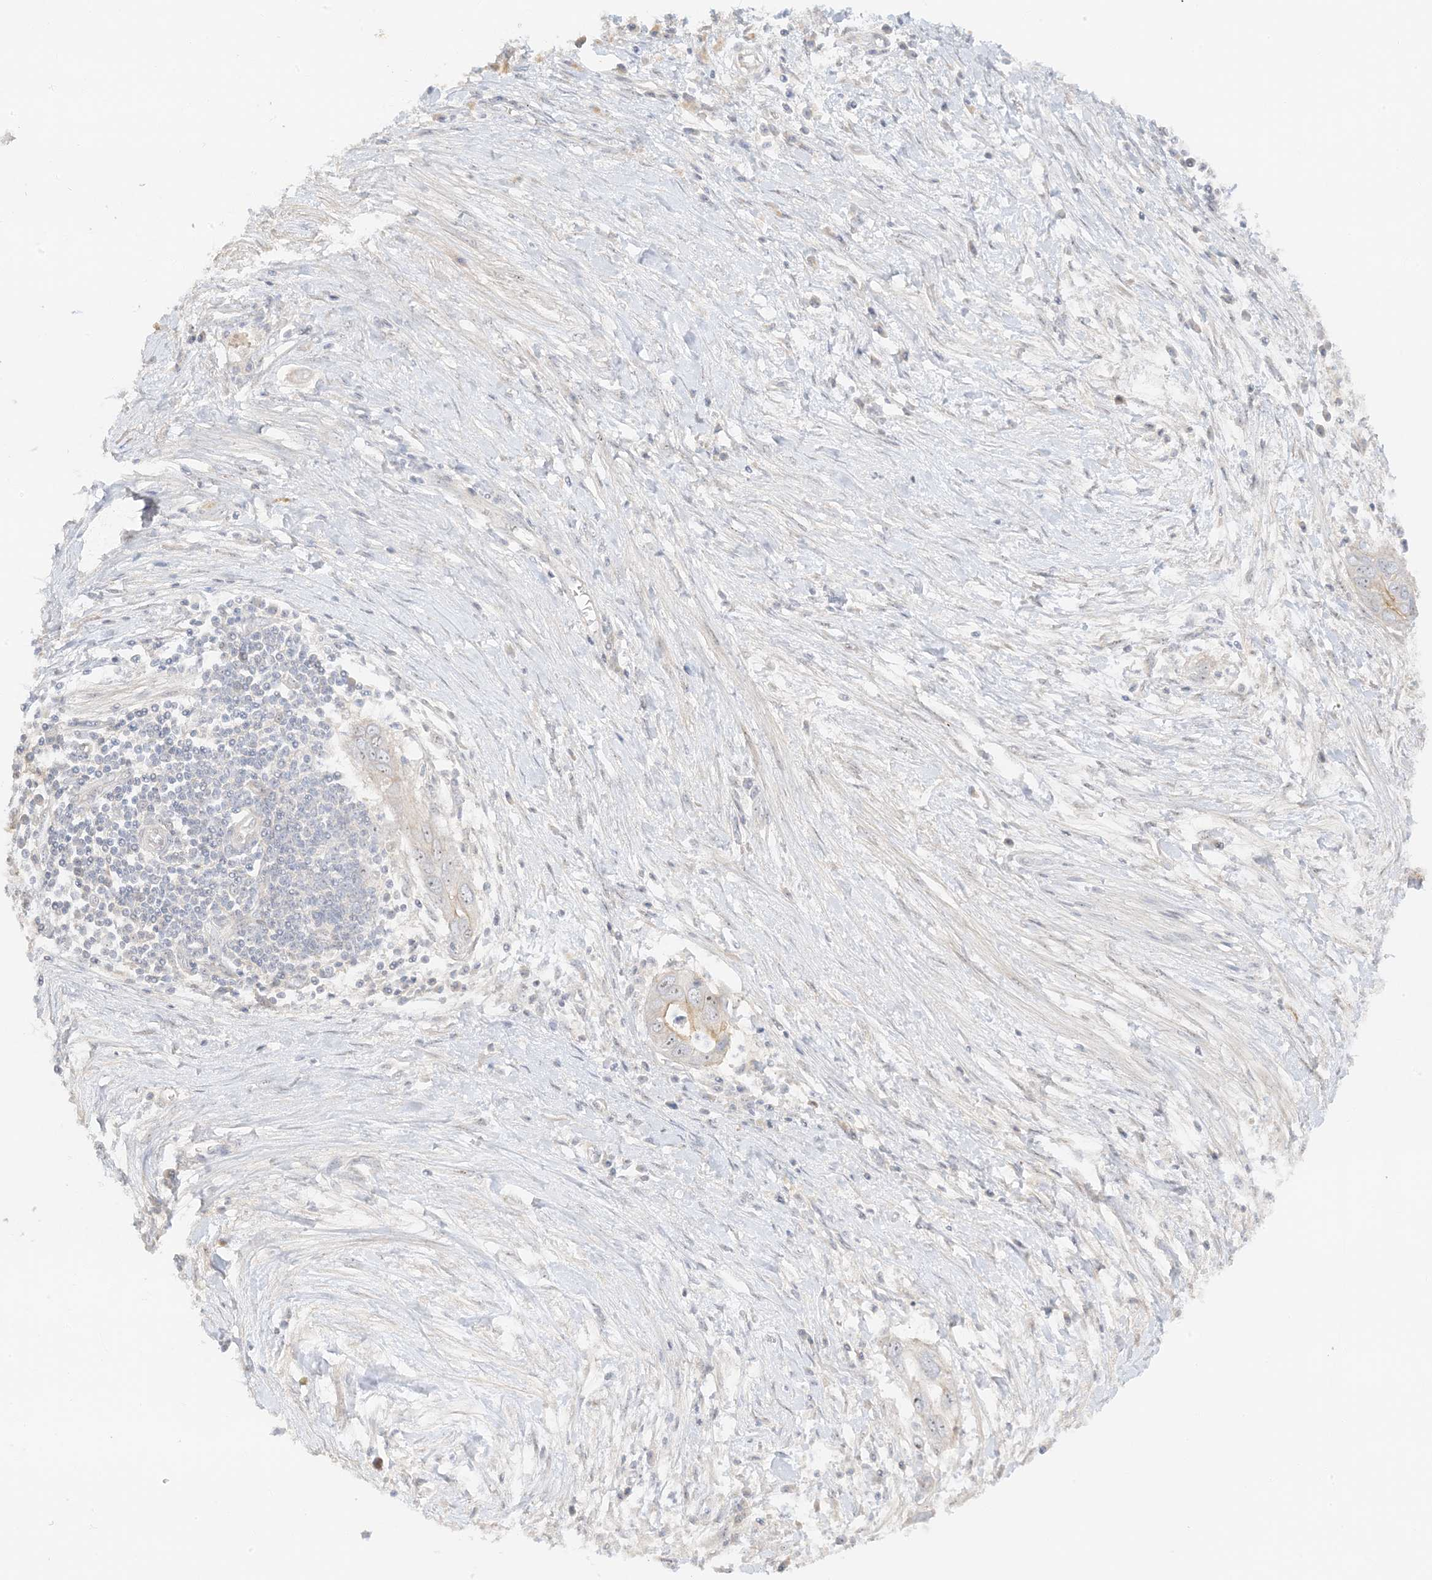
{"staining": {"intensity": "moderate", "quantity": "<25%", "location": "cytoplasmic/membranous"}, "tissue": "pancreatic cancer", "cell_type": "Tumor cells", "image_type": "cancer", "snomed": [{"axis": "morphology", "description": "Adenocarcinoma, NOS"}, {"axis": "topography", "description": "Pancreas"}], "caption": "The histopathology image displays immunohistochemical staining of pancreatic adenocarcinoma. There is moderate cytoplasmic/membranous staining is seen in approximately <25% of tumor cells. The staining was performed using DAB to visualize the protein expression in brown, while the nuclei were stained in blue with hematoxylin (Magnification: 20x).", "gene": "ETAA1", "patient": {"sex": "male", "age": 75}}